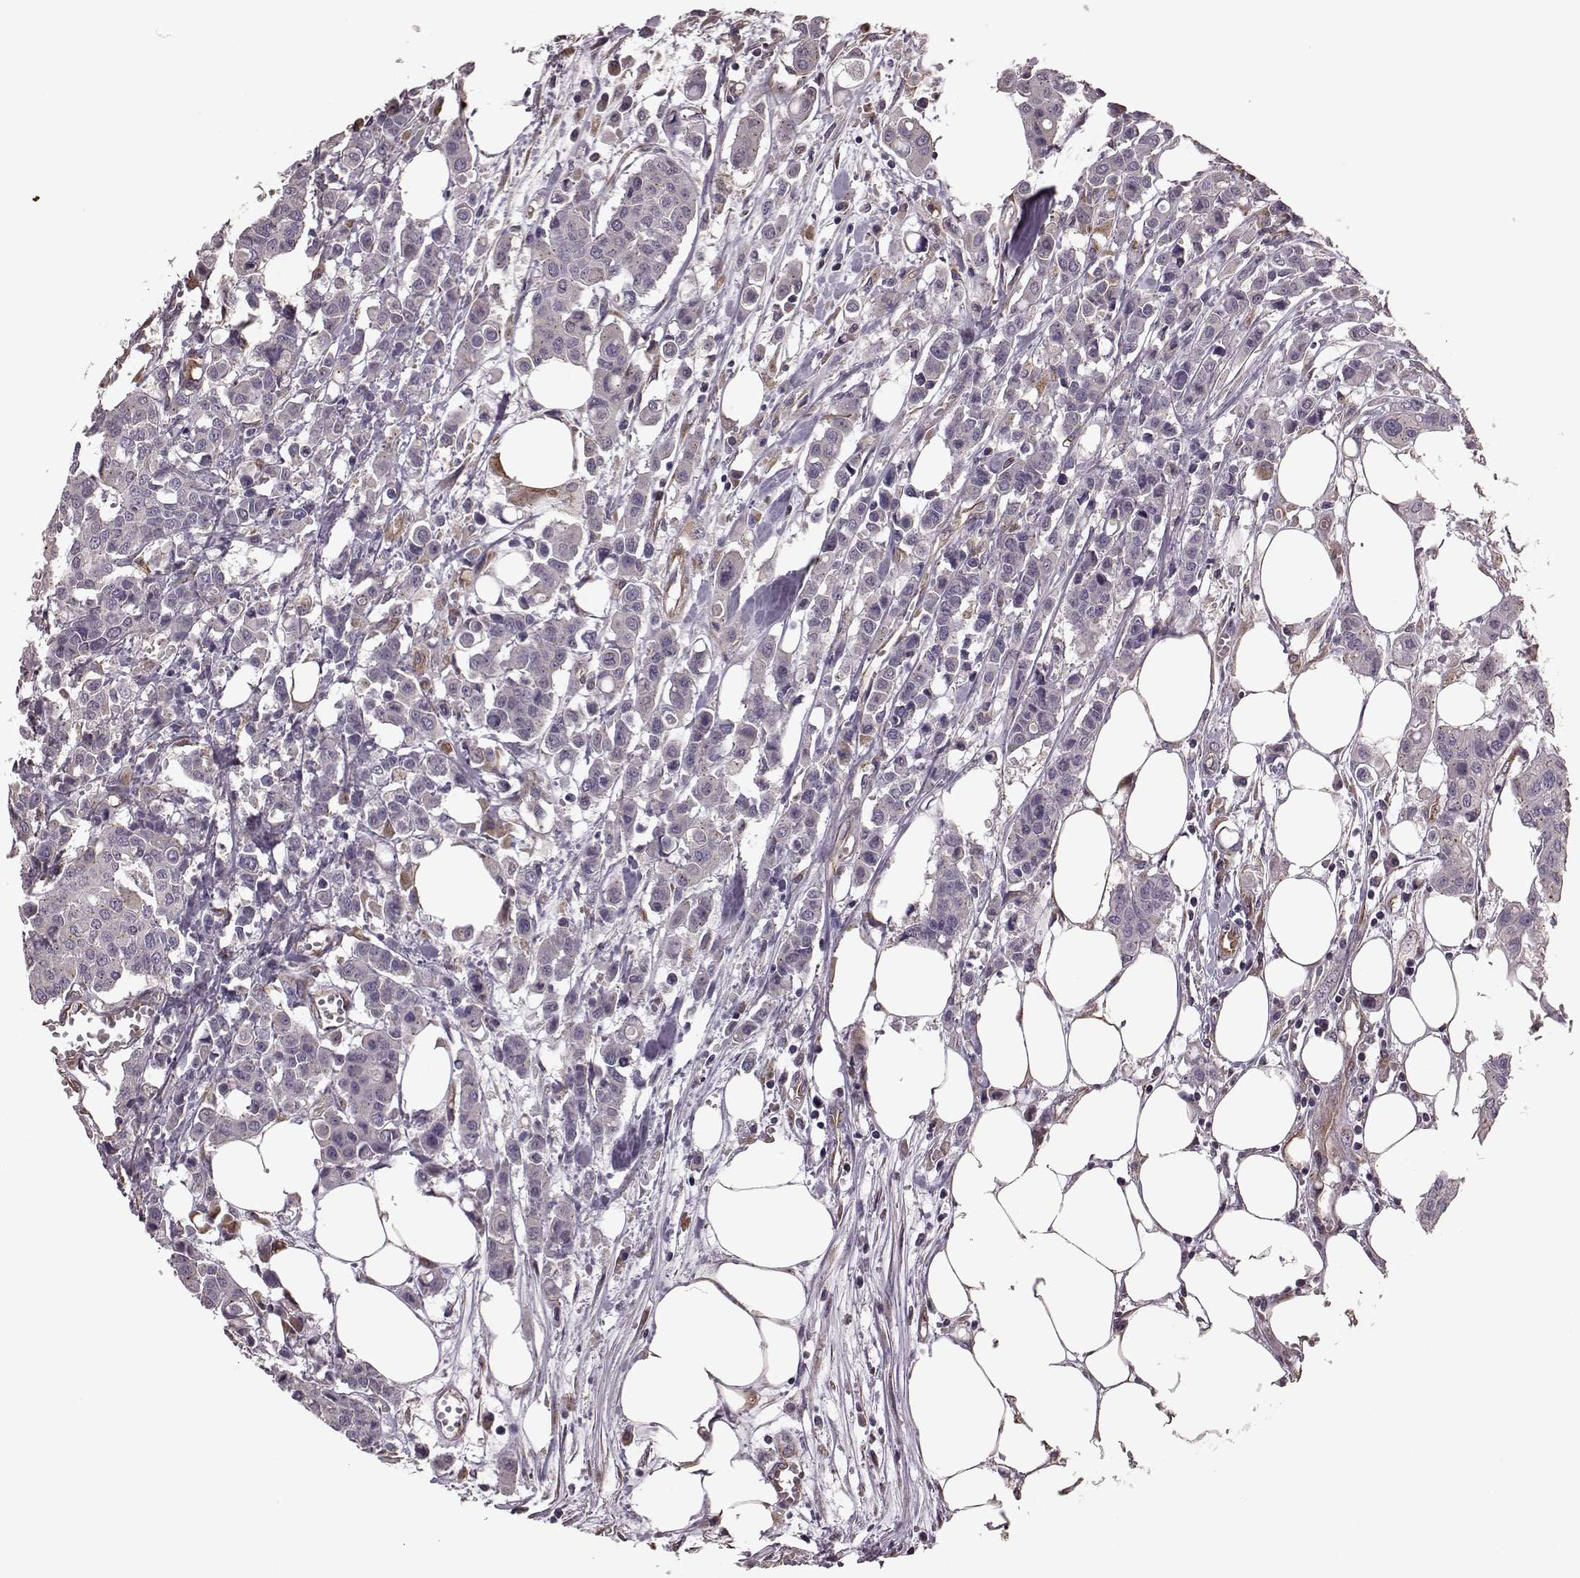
{"staining": {"intensity": "negative", "quantity": "none", "location": "none"}, "tissue": "carcinoid", "cell_type": "Tumor cells", "image_type": "cancer", "snomed": [{"axis": "morphology", "description": "Carcinoid, malignant, NOS"}, {"axis": "topography", "description": "Colon"}], "caption": "Tumor cells show no significant protein expression in carcinoid (malignant).", "gene": "NTF3", "patient": {"sex": "male", "age": 81}}